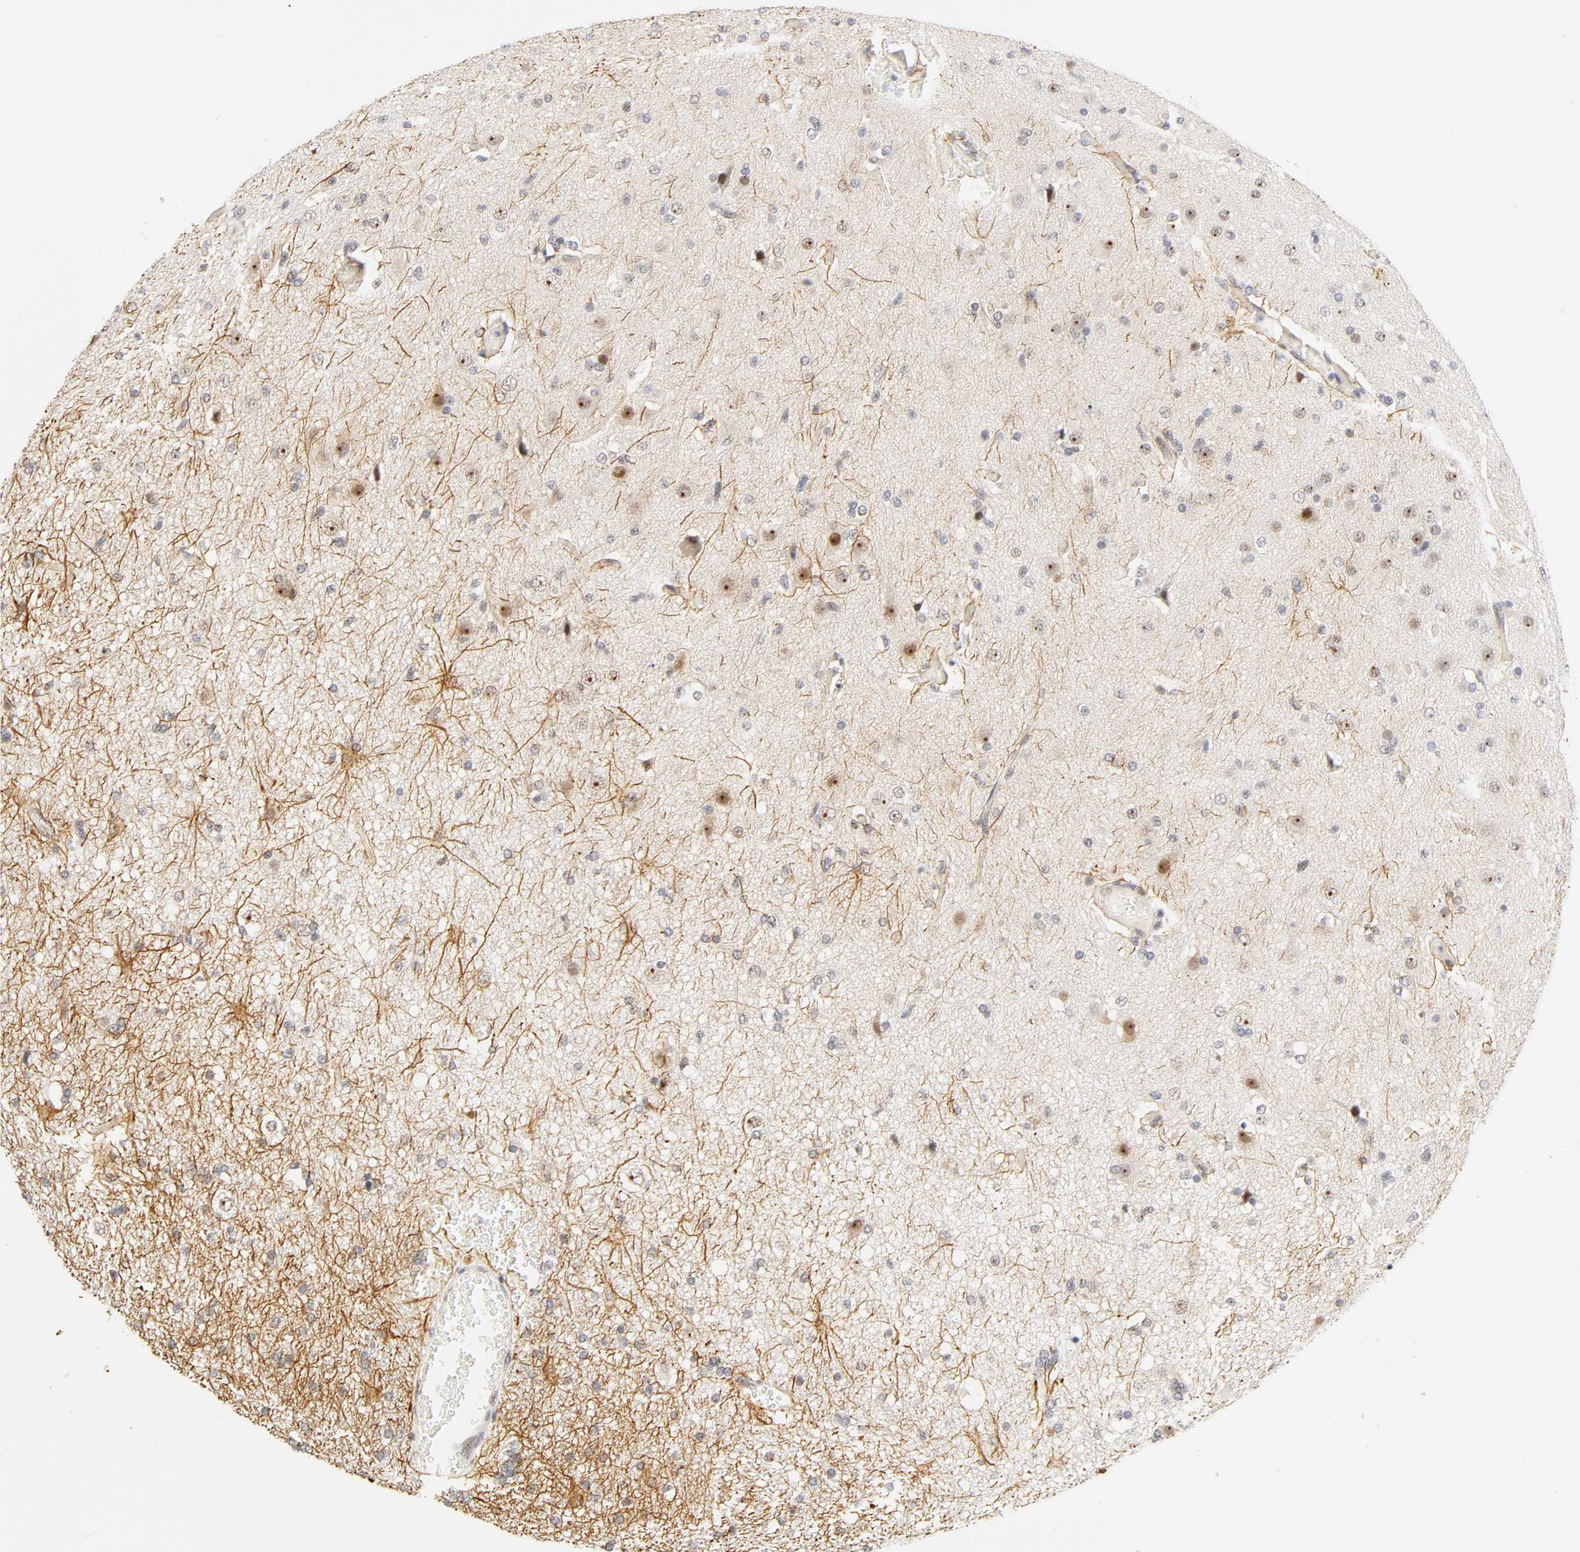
{"staining": {"intensity": "moderate", "quantity": "<25%", "location": "cytoplasmic/membranous,nuclear"}, "tissue": "glioma", "cell_type": "Tumor cells", "image_type": "cancer", "snomed": [{"axis": "morphology", "description": "Glioma, malignant, High grade"}, {"axis": "topography", "description": "Brain"}], "caption": "Immunohistochemical staining of high-grade glioma (malignant) shows low levels of moderate cytoplasmic/membranous and nuclear protein expression in about <25% of tumor cells.", "gene": "MNAT1", "patient": {"sex": "male", "age": 33}}